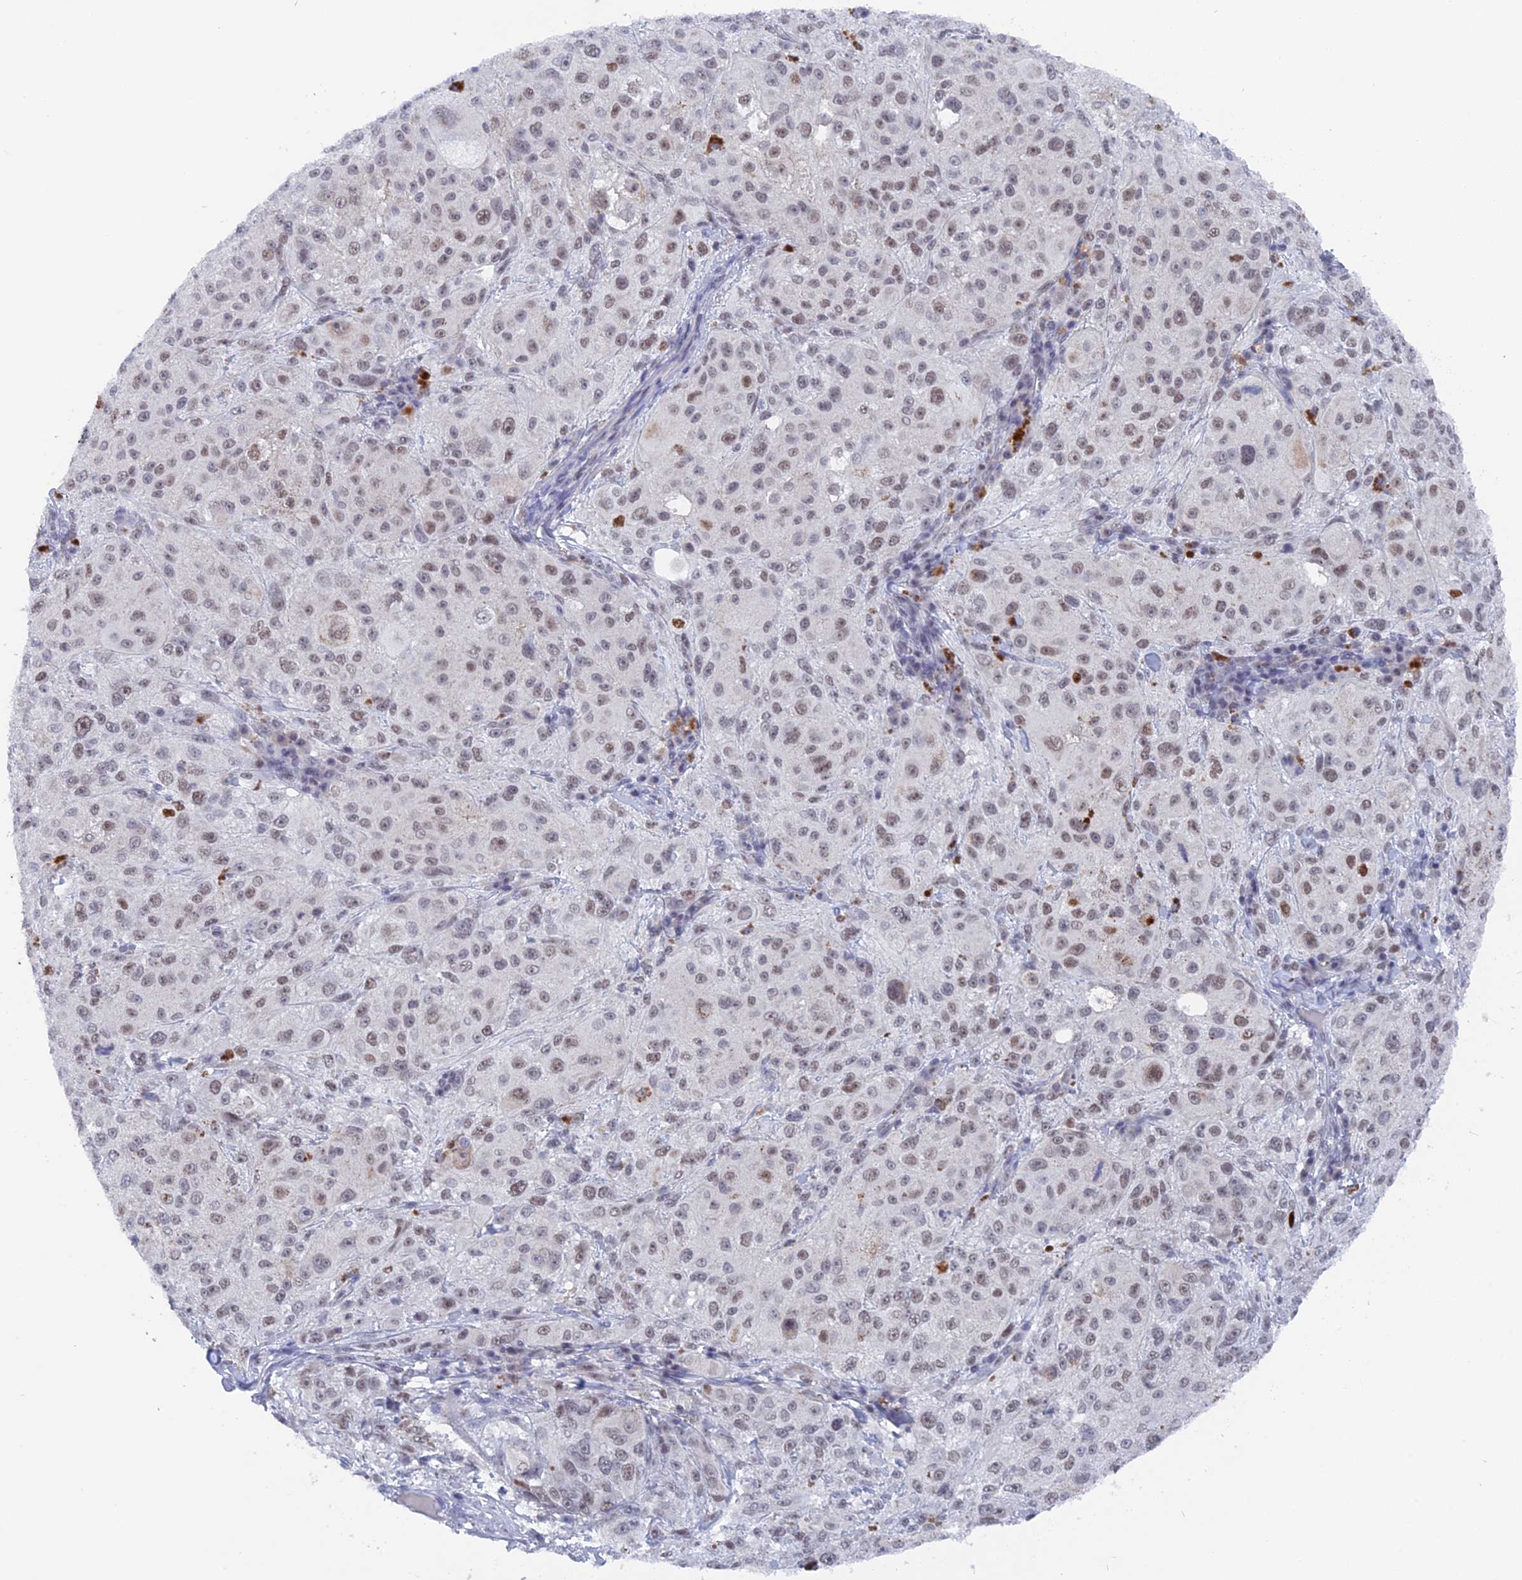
{"staining": {"intensity": "moderate", "quantity": "25%-75%", "location": "nuclear"}, "tissue": "melanoma", "cell_type": "Tumor cells", "image_type": "cancer", "snomed": [{"axis": "morphology", "description": "Necrosis, NOS"}, {"axis": "morphology", "description": "Malignant melanoma, NOS"}, {"axis": "topography", "description": "Skin"}], "caption": "Protein expression analysis of melanoma shows moderate nuclear staining in approximately 25%-75% of tumor cells.", "gene": "BRD2", "patient": {"sex": "female", "age": 87}}